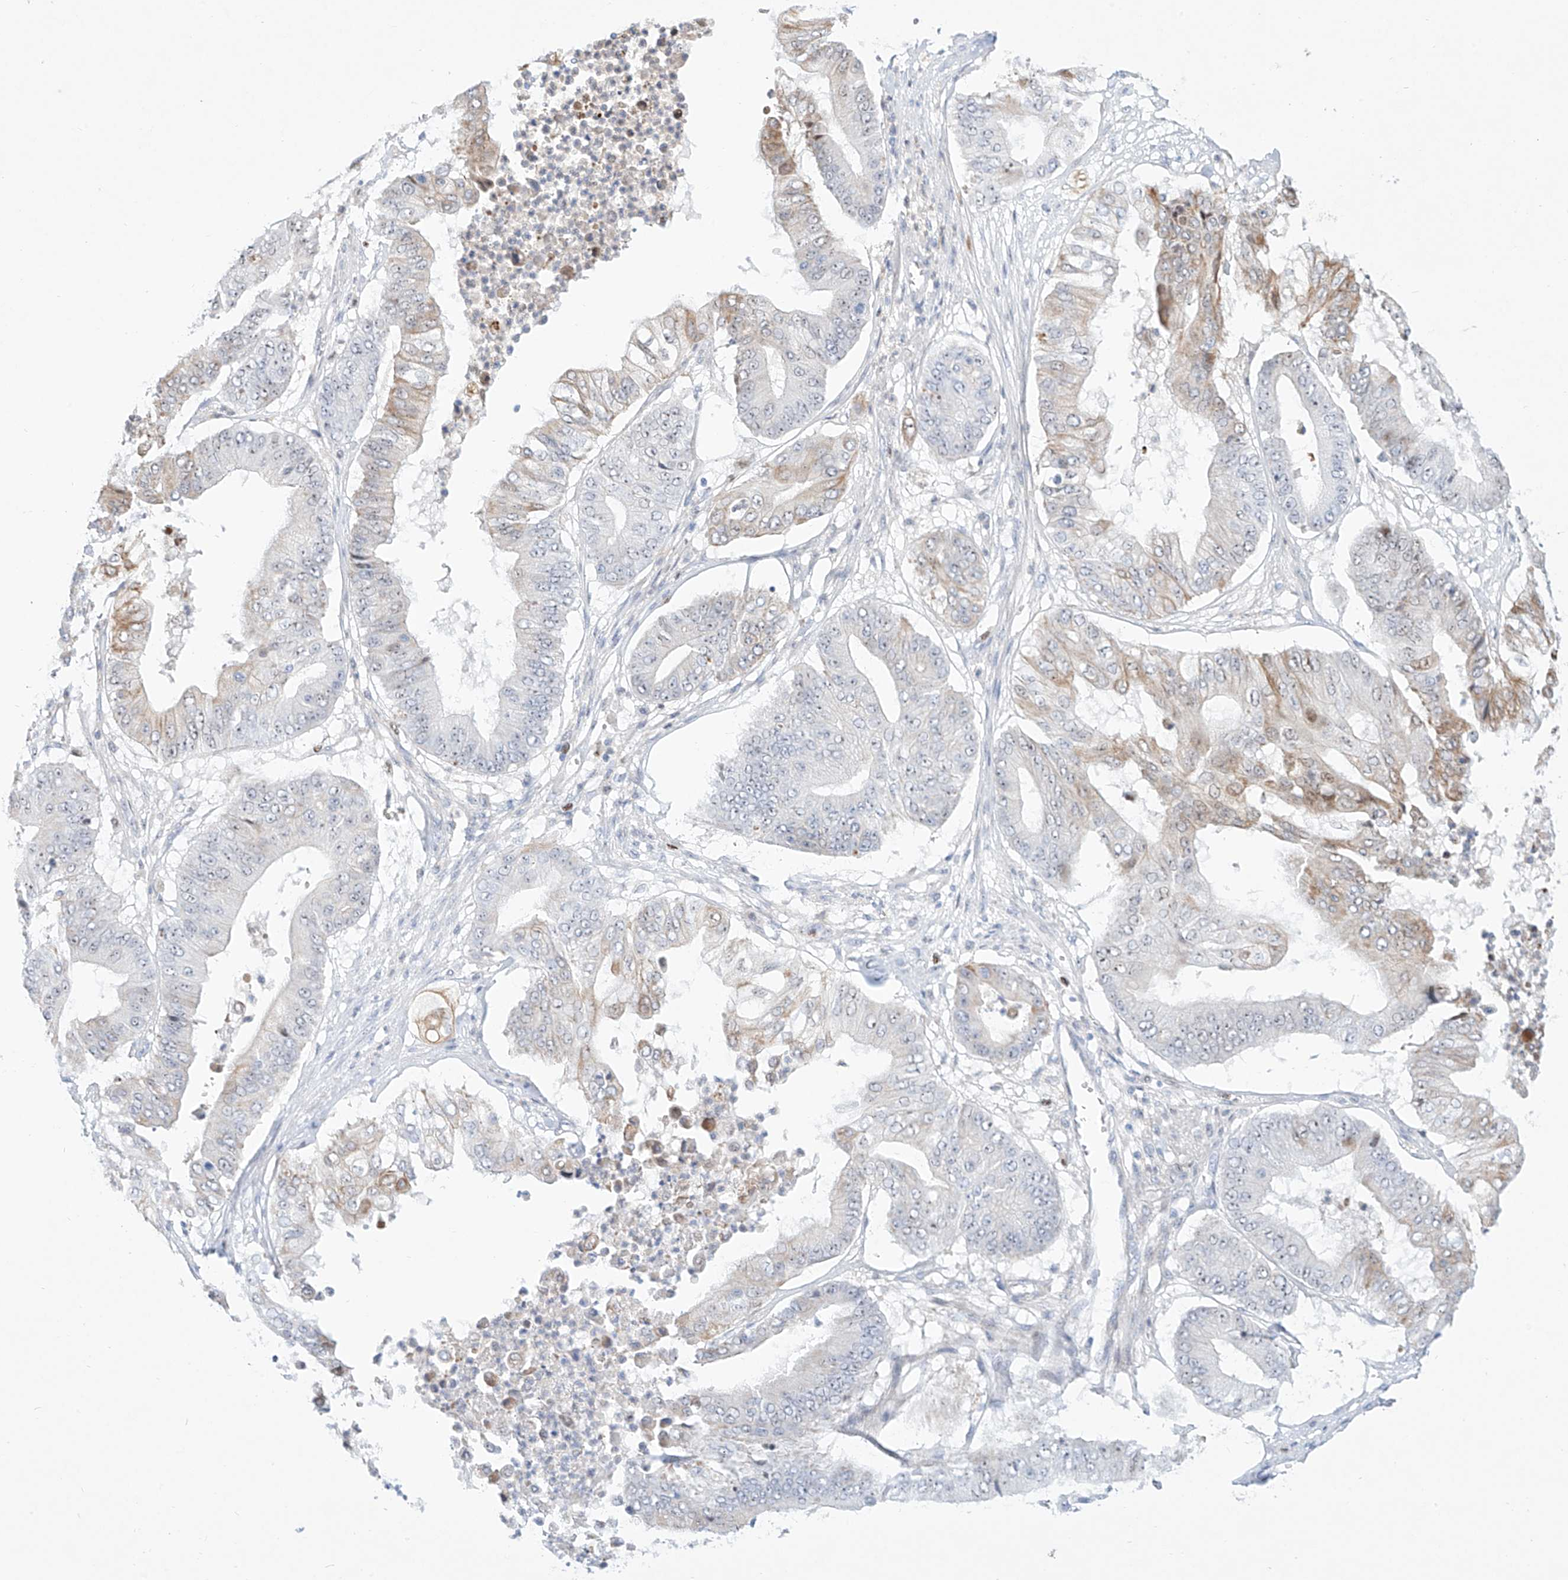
{"staining": {"intensity": "weak", "quantity": "<25%", "location": "cytoplasmic/membranous,nuclear"}, "tissue": "pancreatic cancer", "cell_type": "Tumor cells", "image_type": "cancer", "snomed": [{"axis": "morphology", "description": "Adenocarcinoma, NOS"}, {"axis": "topography", "description": "Pancreas"}], "caption": "Protein analysis of adenocarcinoma (pancreatic) reveals no significant staining in tumor cells.", "gene": "SNU13", "patient": {"sex": "female", "age": 77}}